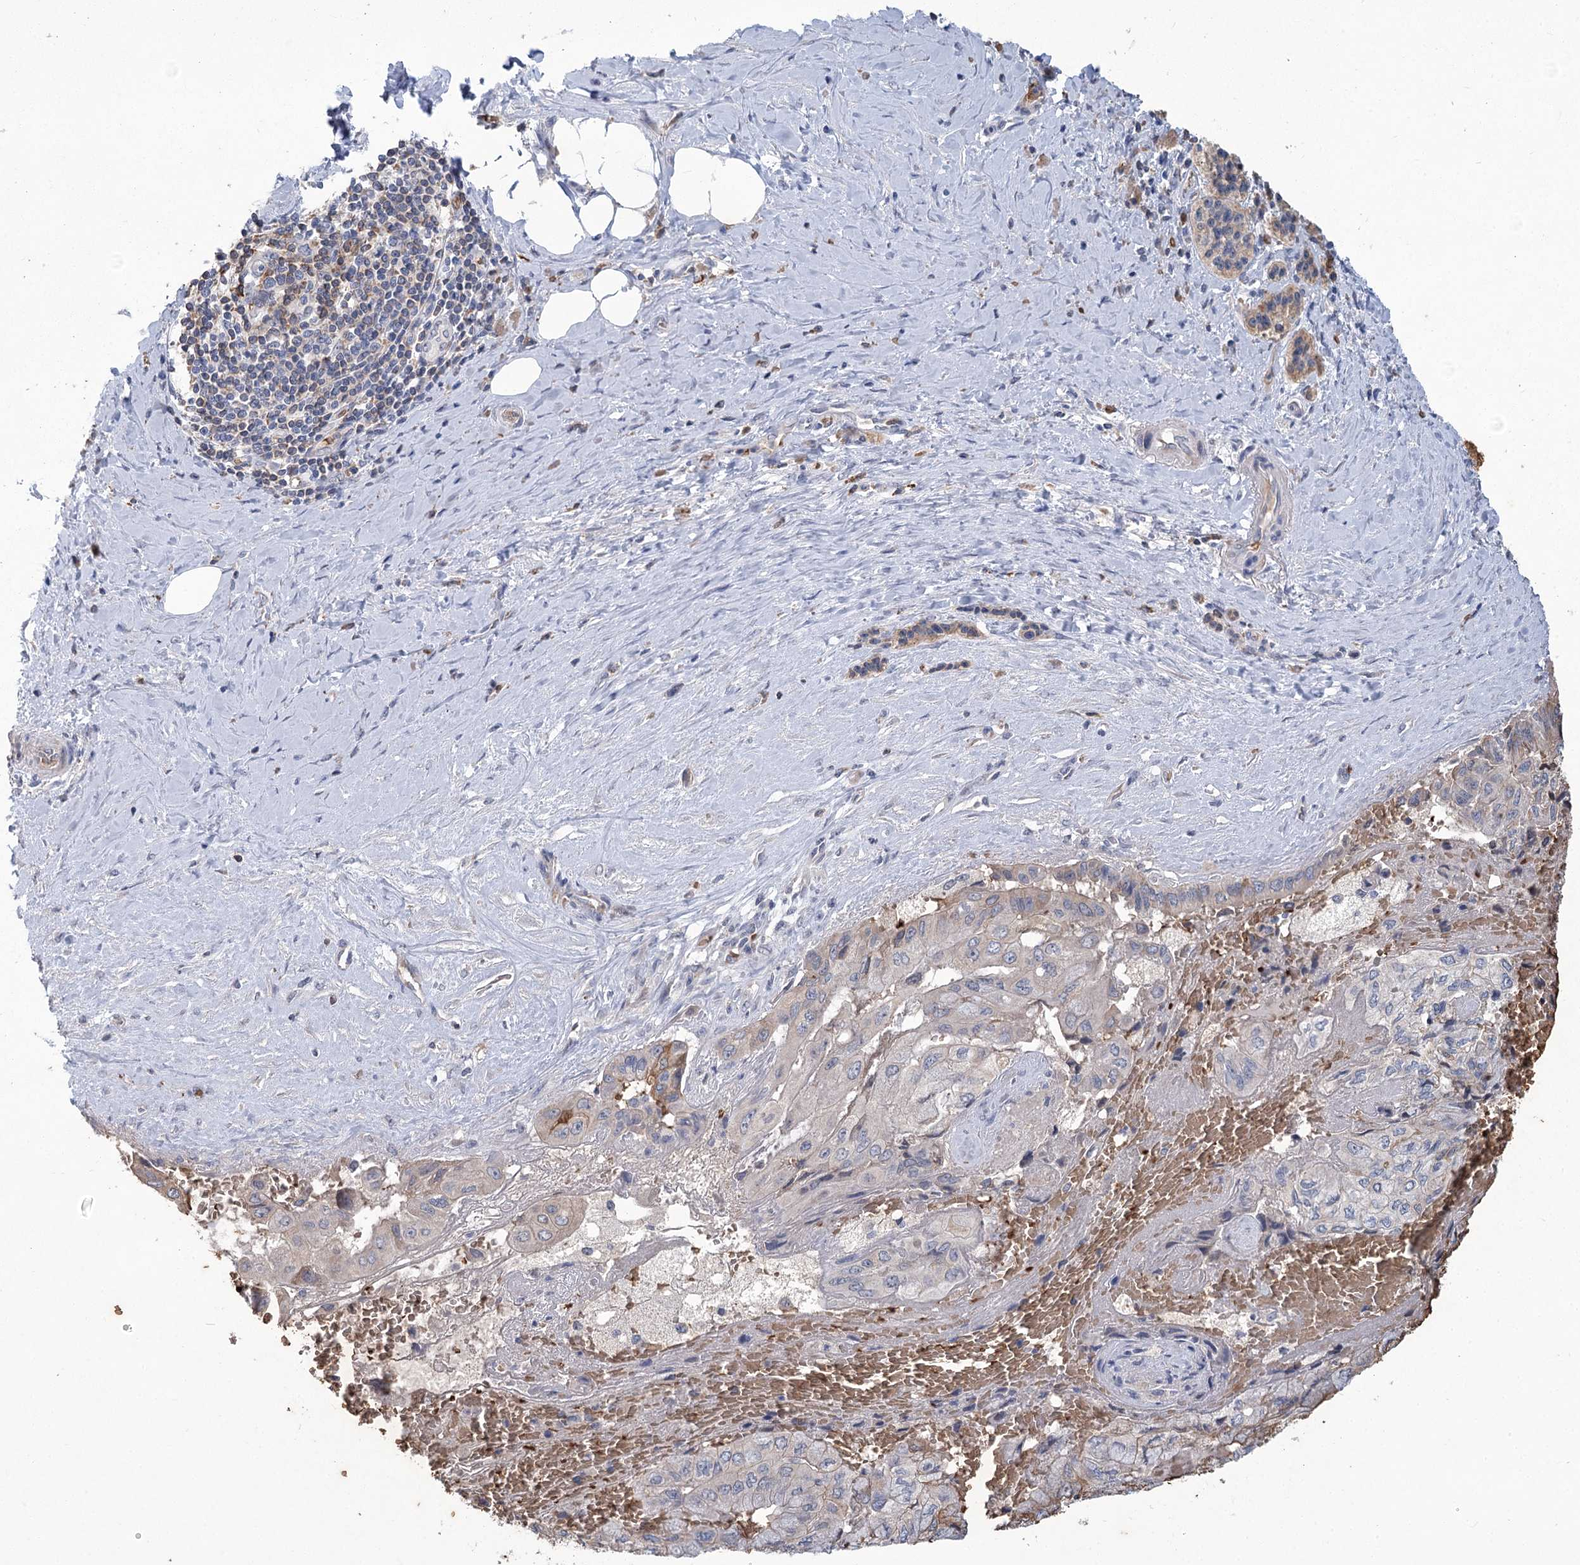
{"staining": {"intensity": "moderate", "quantity": "<25%", "location": "cytoplasmic/membranous"}, "tissue": "pancreatic cancer", "cell_type": "Tumor cells", "image_type": "cancer", "snomed": [{"axis": "morphology", "description": "Adenocarcinoma, NOS"}, {"axis": "topography", "description": "Pancreas"}], "caption": "There is low levels of moderate cytoplasmic/membranous positivity in tumor cells of adenocarcinoma (pancreatic), as demonstrated by immunohistochemical staining (brown color).", "gene": "HBA1", "patient": {"sex": "male", "age": 51}}